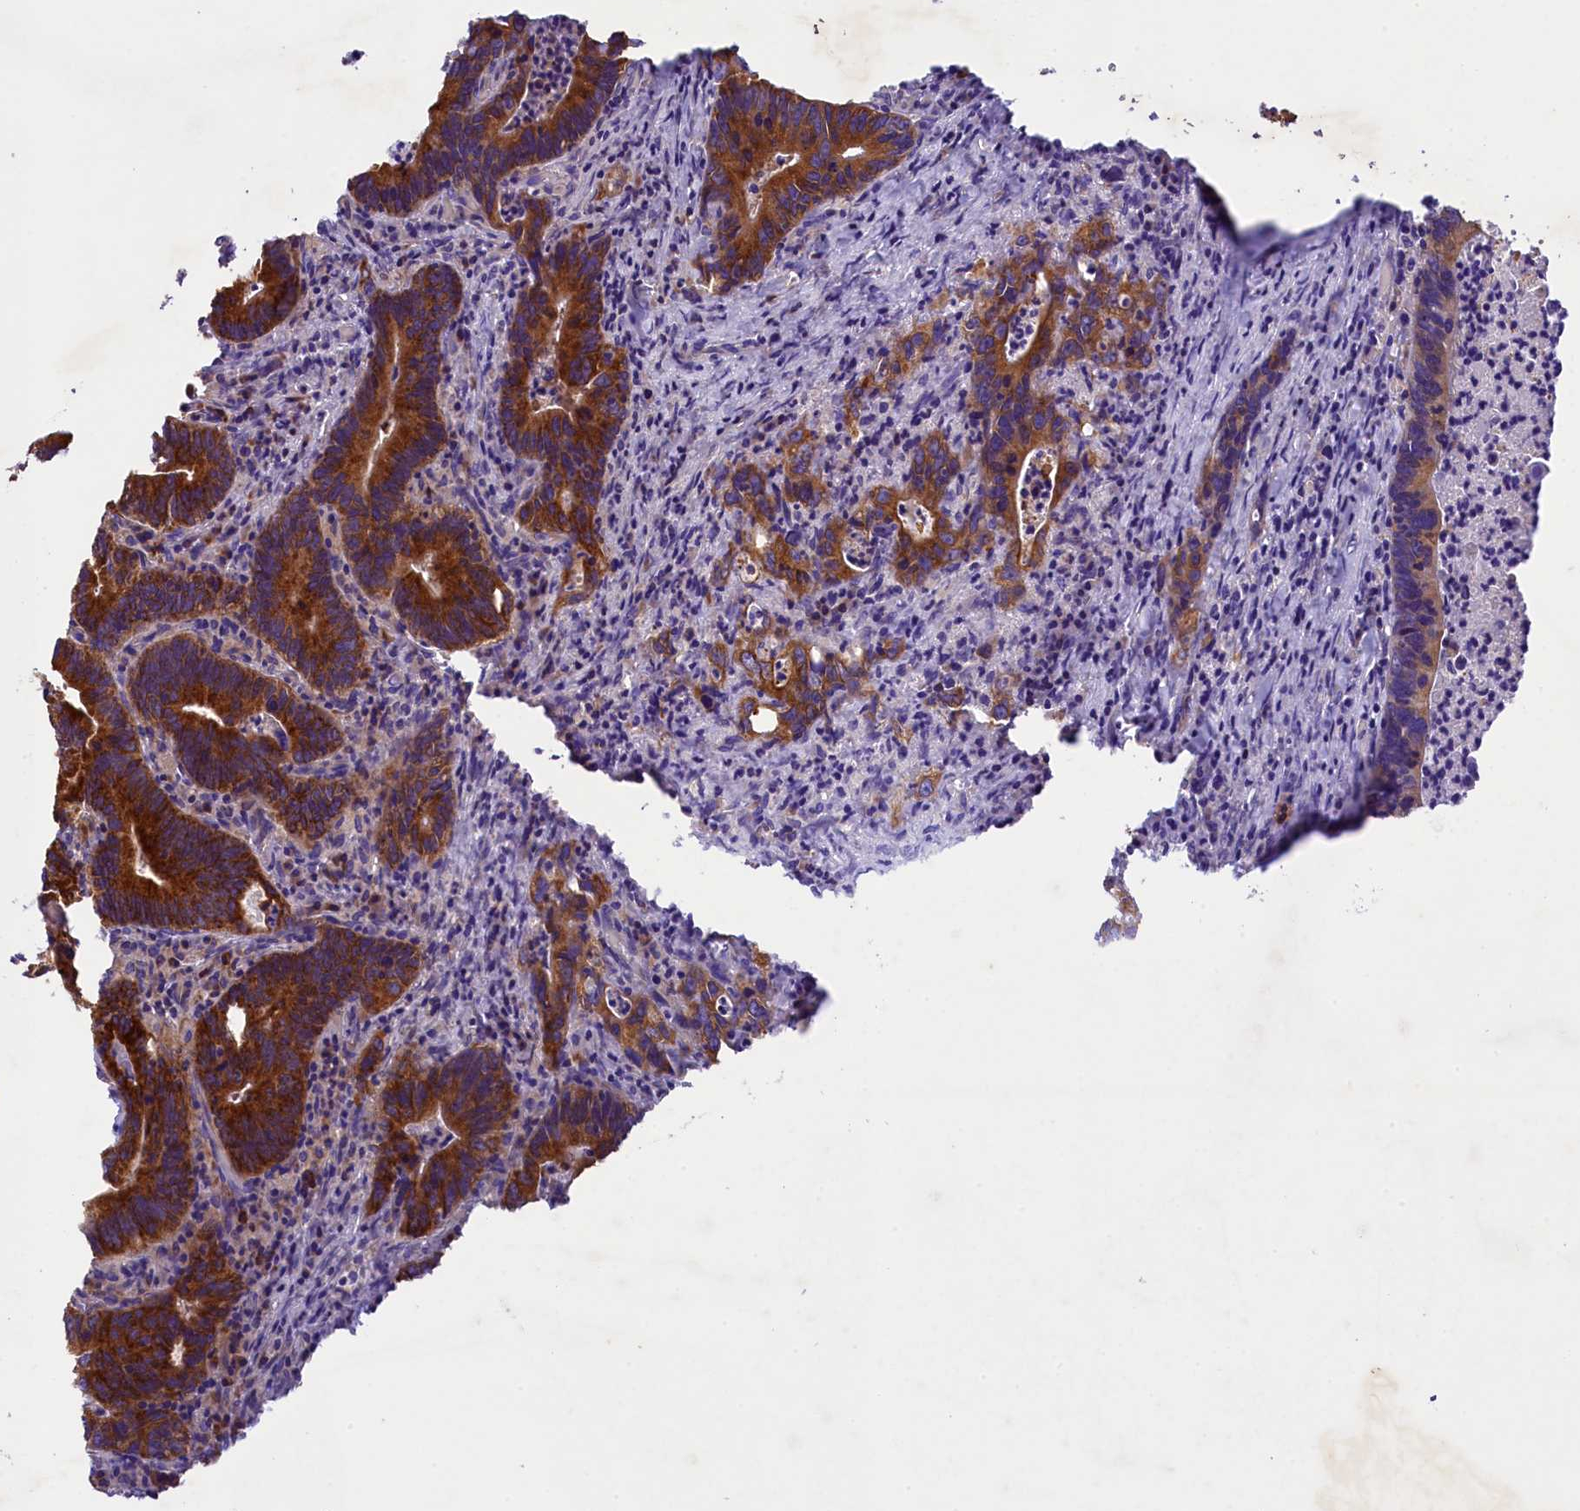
{"staining": {"intensity": "strong", "quantity": ">75%", "location": "cytoplasmic/membranous"}, "tissue": "colorectal cancer", "cell_type": "Tumor cells", "image_type": "cancer", "snomed": [{"axis": "morphology", "description": "Adenocarcinoma, NOS"}, {"axis": "topography", "description": "Colon"}], "caption": "IHC micrograph of human colorectal adenocarcinoma stained for a protein (brown), which exhibits high levels of strong cytoplasmic/membranous positivity in approximately >75% of tumor cells.", "gene": "LARP4", "patient": {"sex": "female", "age": 75}}